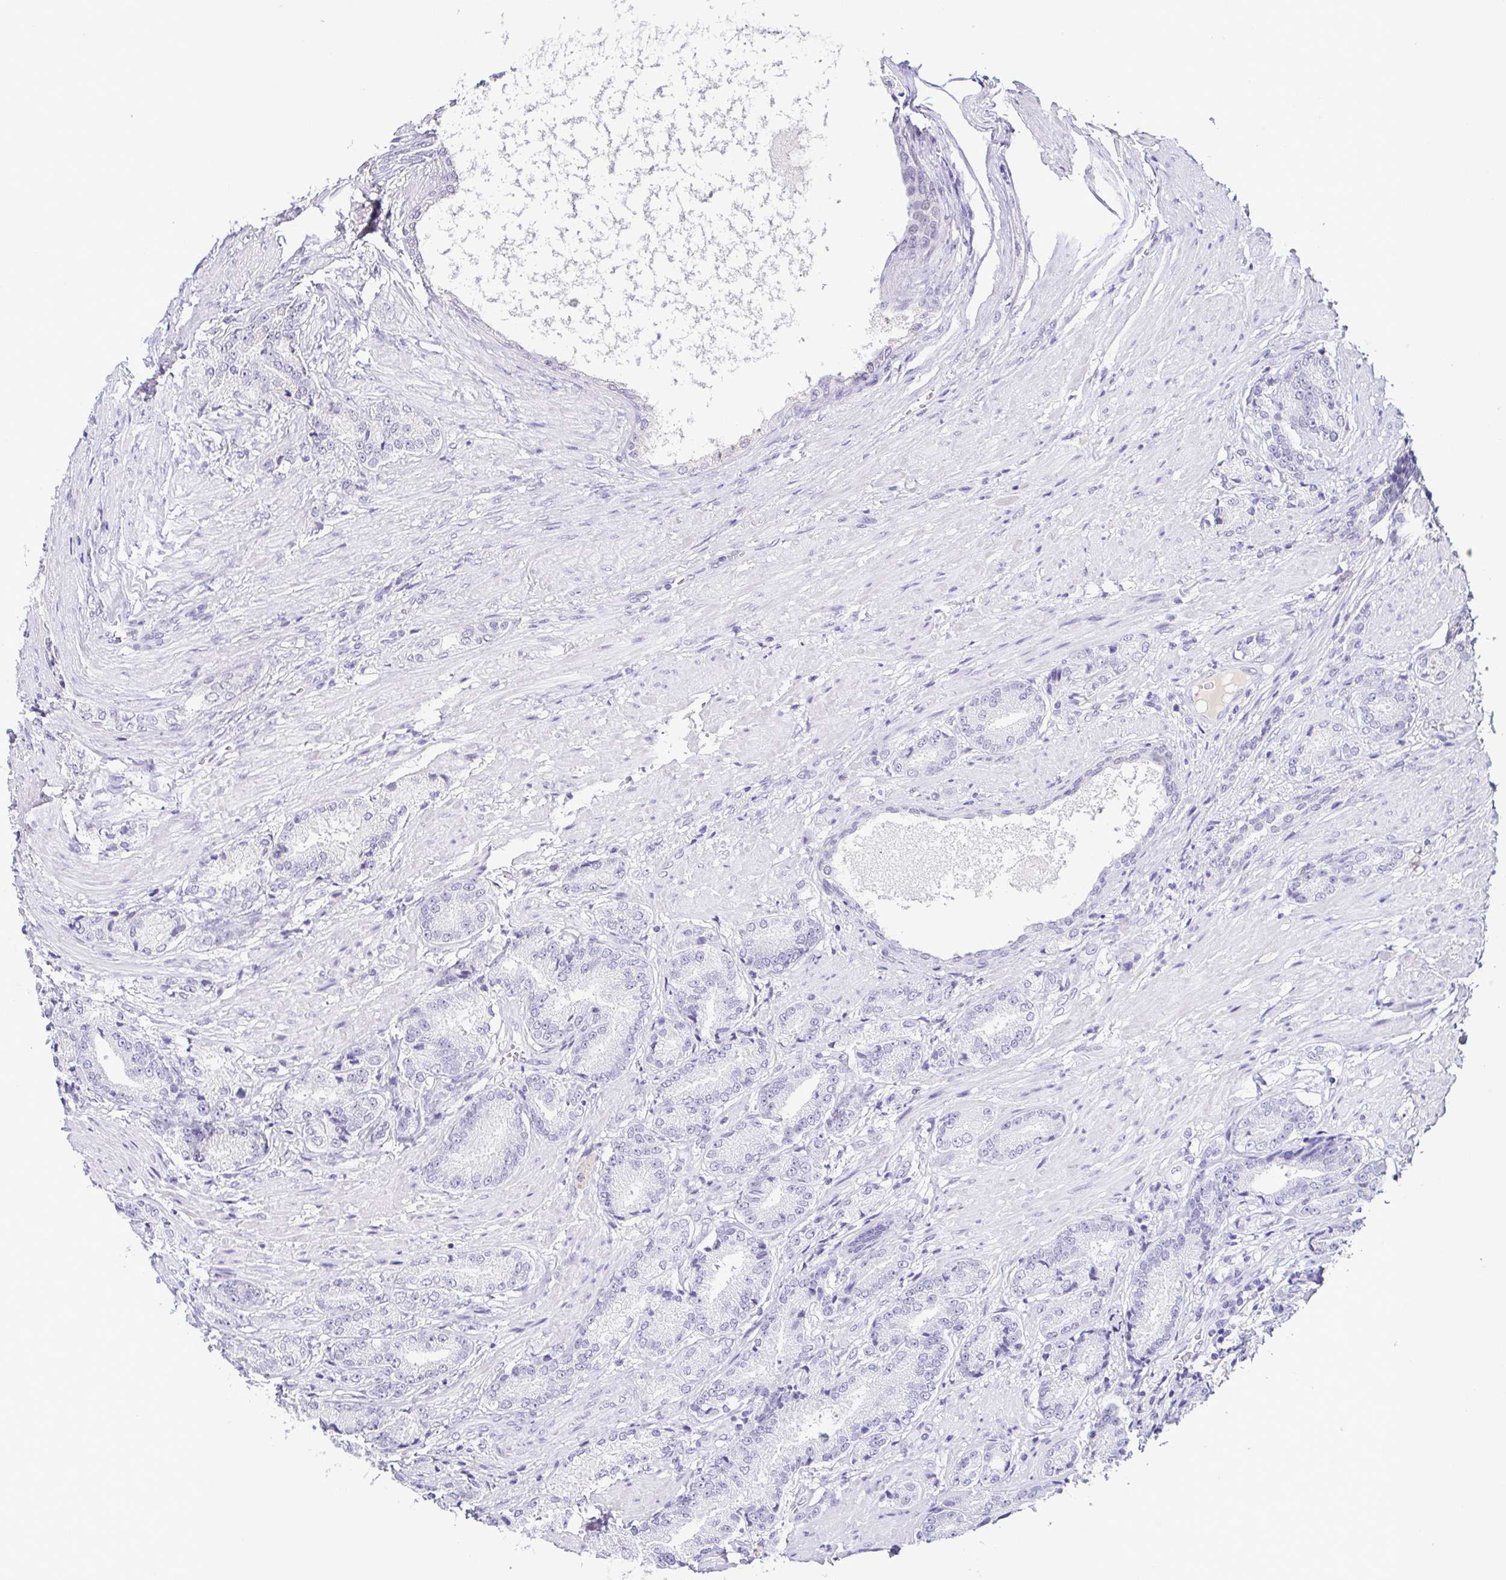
{"staining": {"intensity": "negative", "quantity": "none", "location": "none"}, "tissue": "prostate cancer", "cell_type": "Tumor cells", "image_type": "cancer", "snomed": [{"axis": "morphology", "description": "Adenocarcinoma, High grade"}, {"axis": "topography", "description": "Prostate and seminal vesicle, NOS"}], "caption": "Protein analysis of prostate cancer (high-grade adenocarcinoma) demonstrates no significant staining in tumor cells.", "gene": "TCF3", "patient": {"sex": "male", "age": 61}}